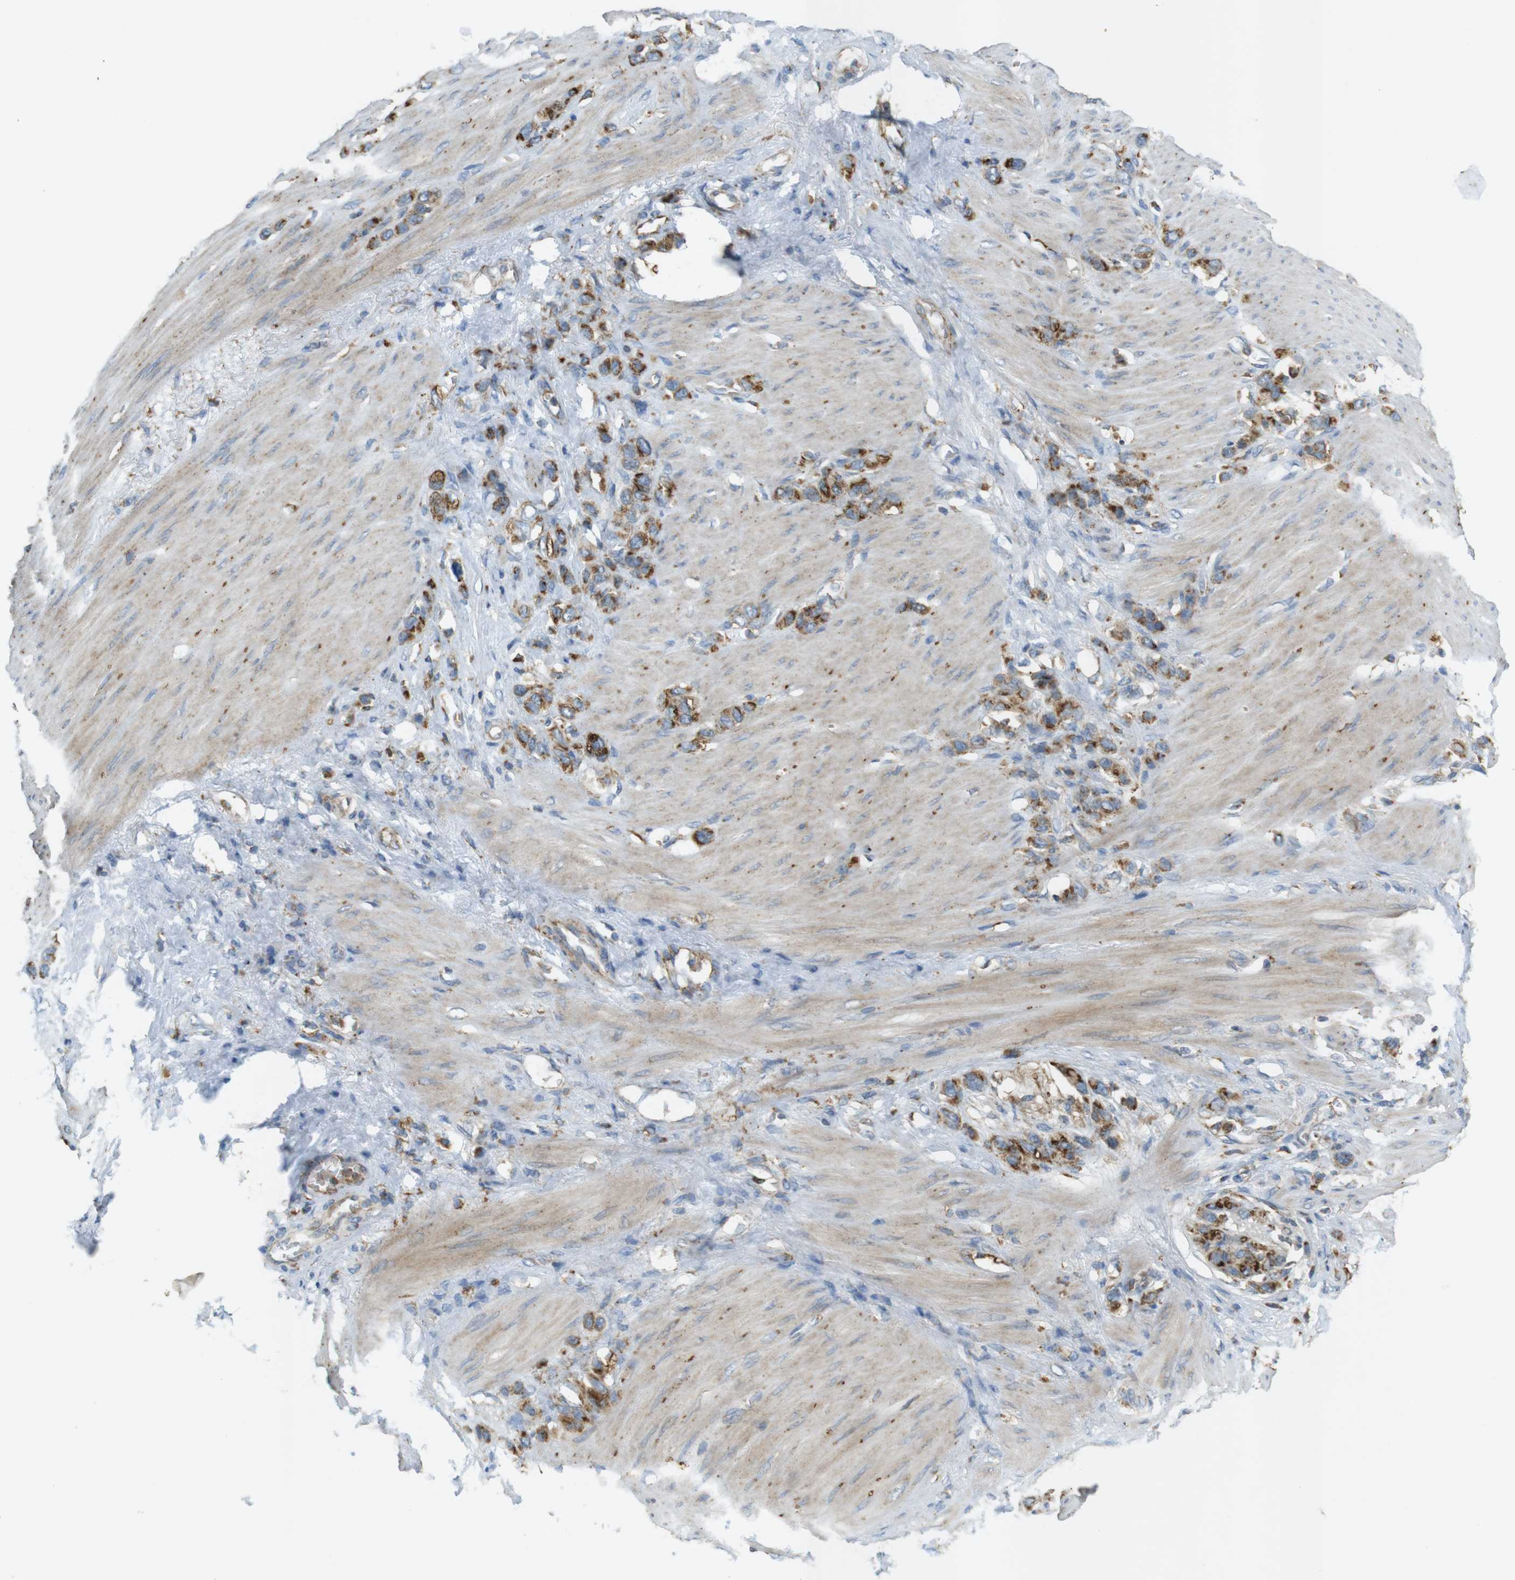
{"staining": {"intensity": "strong", "quantity": ">75%", "location": "cytoplasmic/membranous"}, "tissue": "stomach cancer", "cell_type": "Tumor cells", "image_type": "cancer", "snomed": [{"axis": "morphology", "description": "Adenocarcinoma, NOS"}, {"axis": "morphology", "description": "Adenocarcinoma, High grade"}, {"axis": "topography", "description": "Stomach, upper"}, {"axis": "topography", "description": "Stomach, lower"}], "caption": "This is a micrograph of IHC staining of stomach adenocarcinoma, which shows strong staining in the cytoplasmic/membranous of tumor cells.", "gene": "LAMP1", "patient": {"sex": "female", "age": 65}}